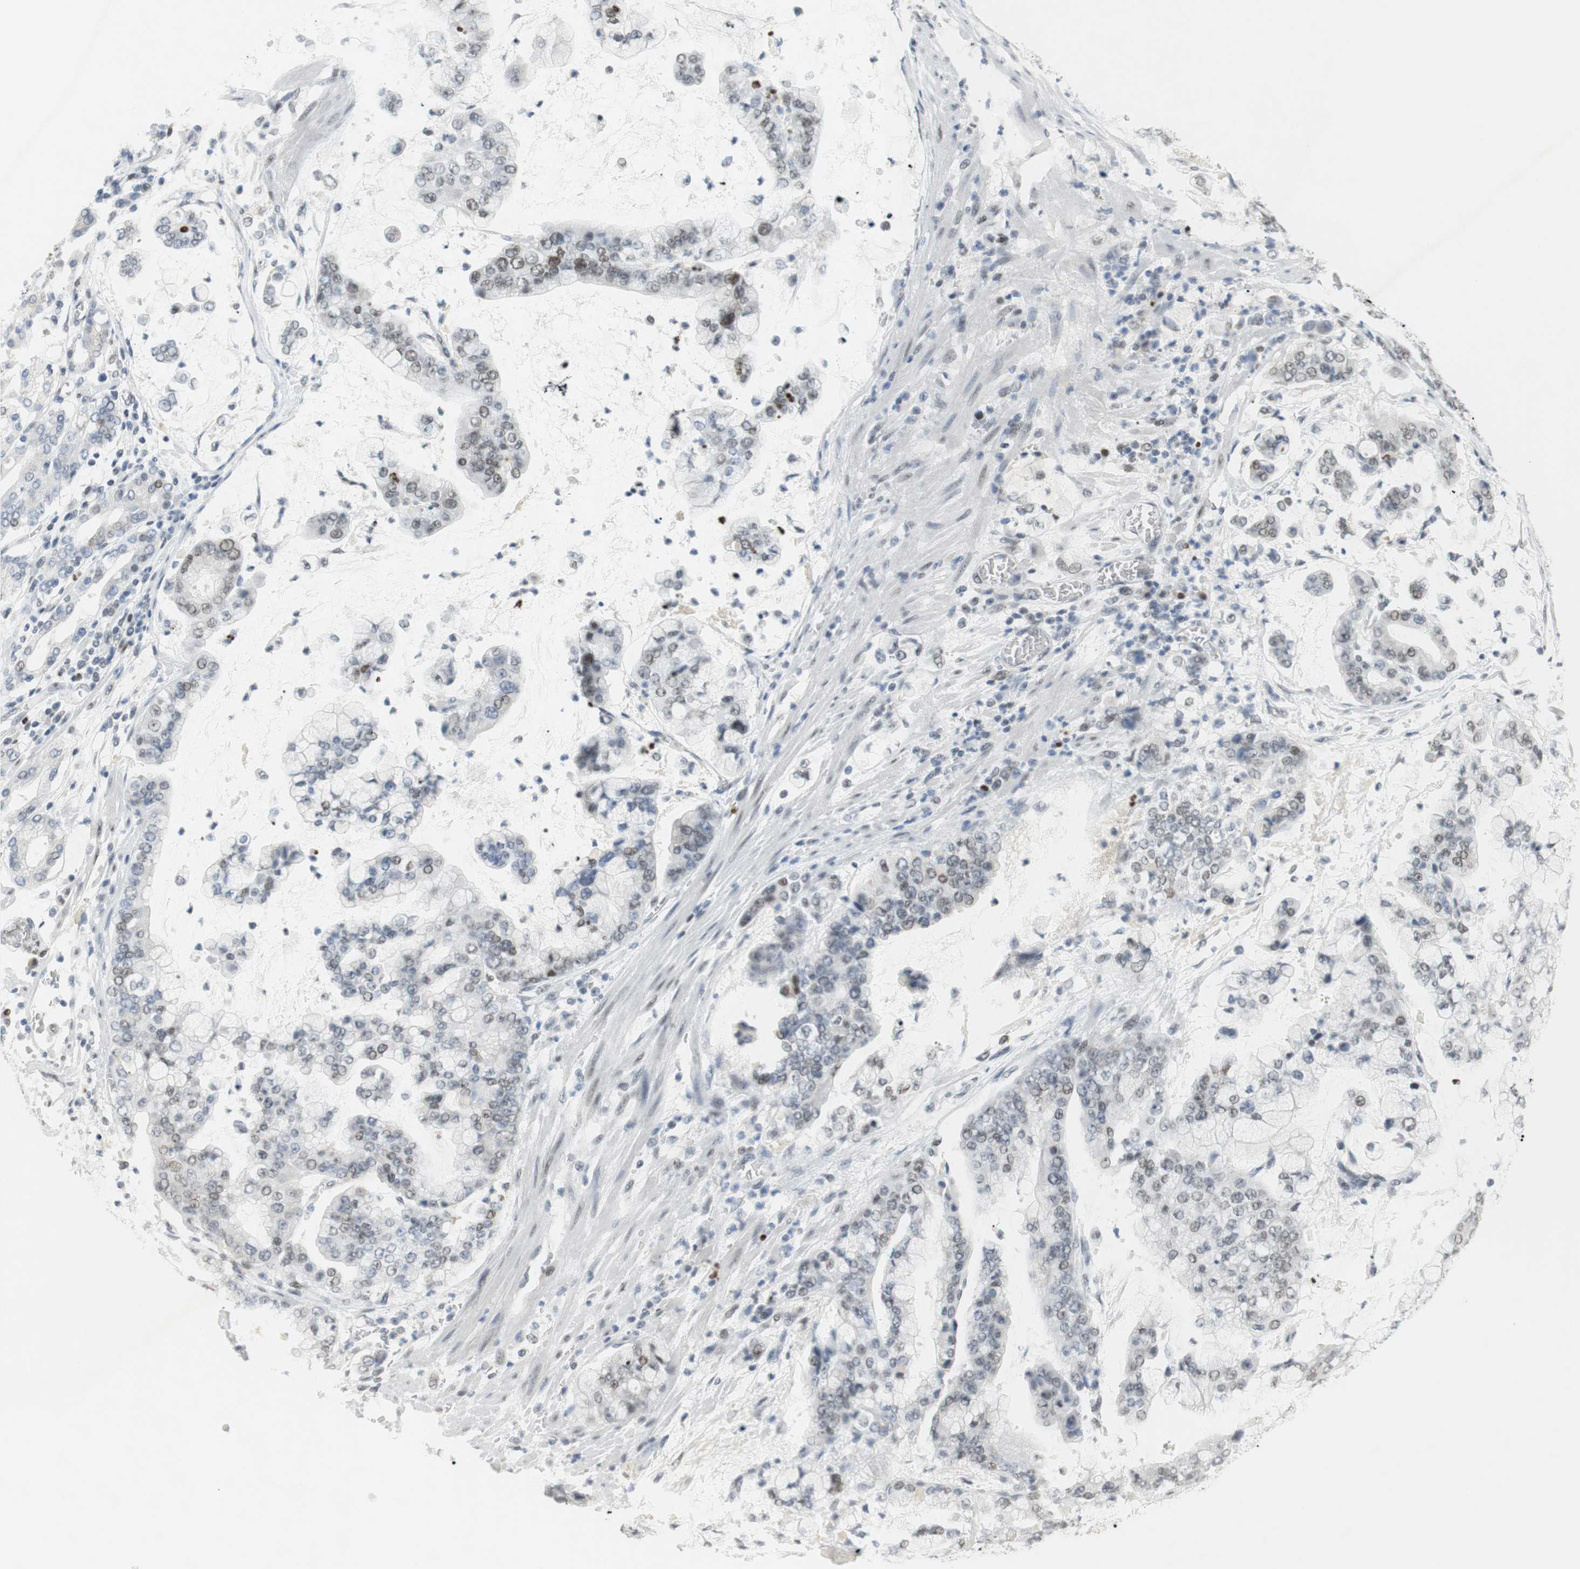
{"staining": {"intensity": "moderate", "quantity": "<25%", "location": "nuclear"}, "tissue": "stomach cancer", "cell_type": "Tumor cells", "image_type": "cancer", "snomed": [{"axis": "morphology", "description": "Normal tissue, NOS"}, {"axis": "morphology", "description": "Adenocarcinoma, NOS"}, {"axis": "topography", "description": "Stomach, upper"}, {"axis": "topography", "description": "Stomach"}], "caption": "Stomach cancer (adenocarcinoma) stained with IHC reveals moderate nuclear positivity in about <25% of tumor cells.", "gene": "BMI1", "patient": {"sex": "male", "age": 76}}